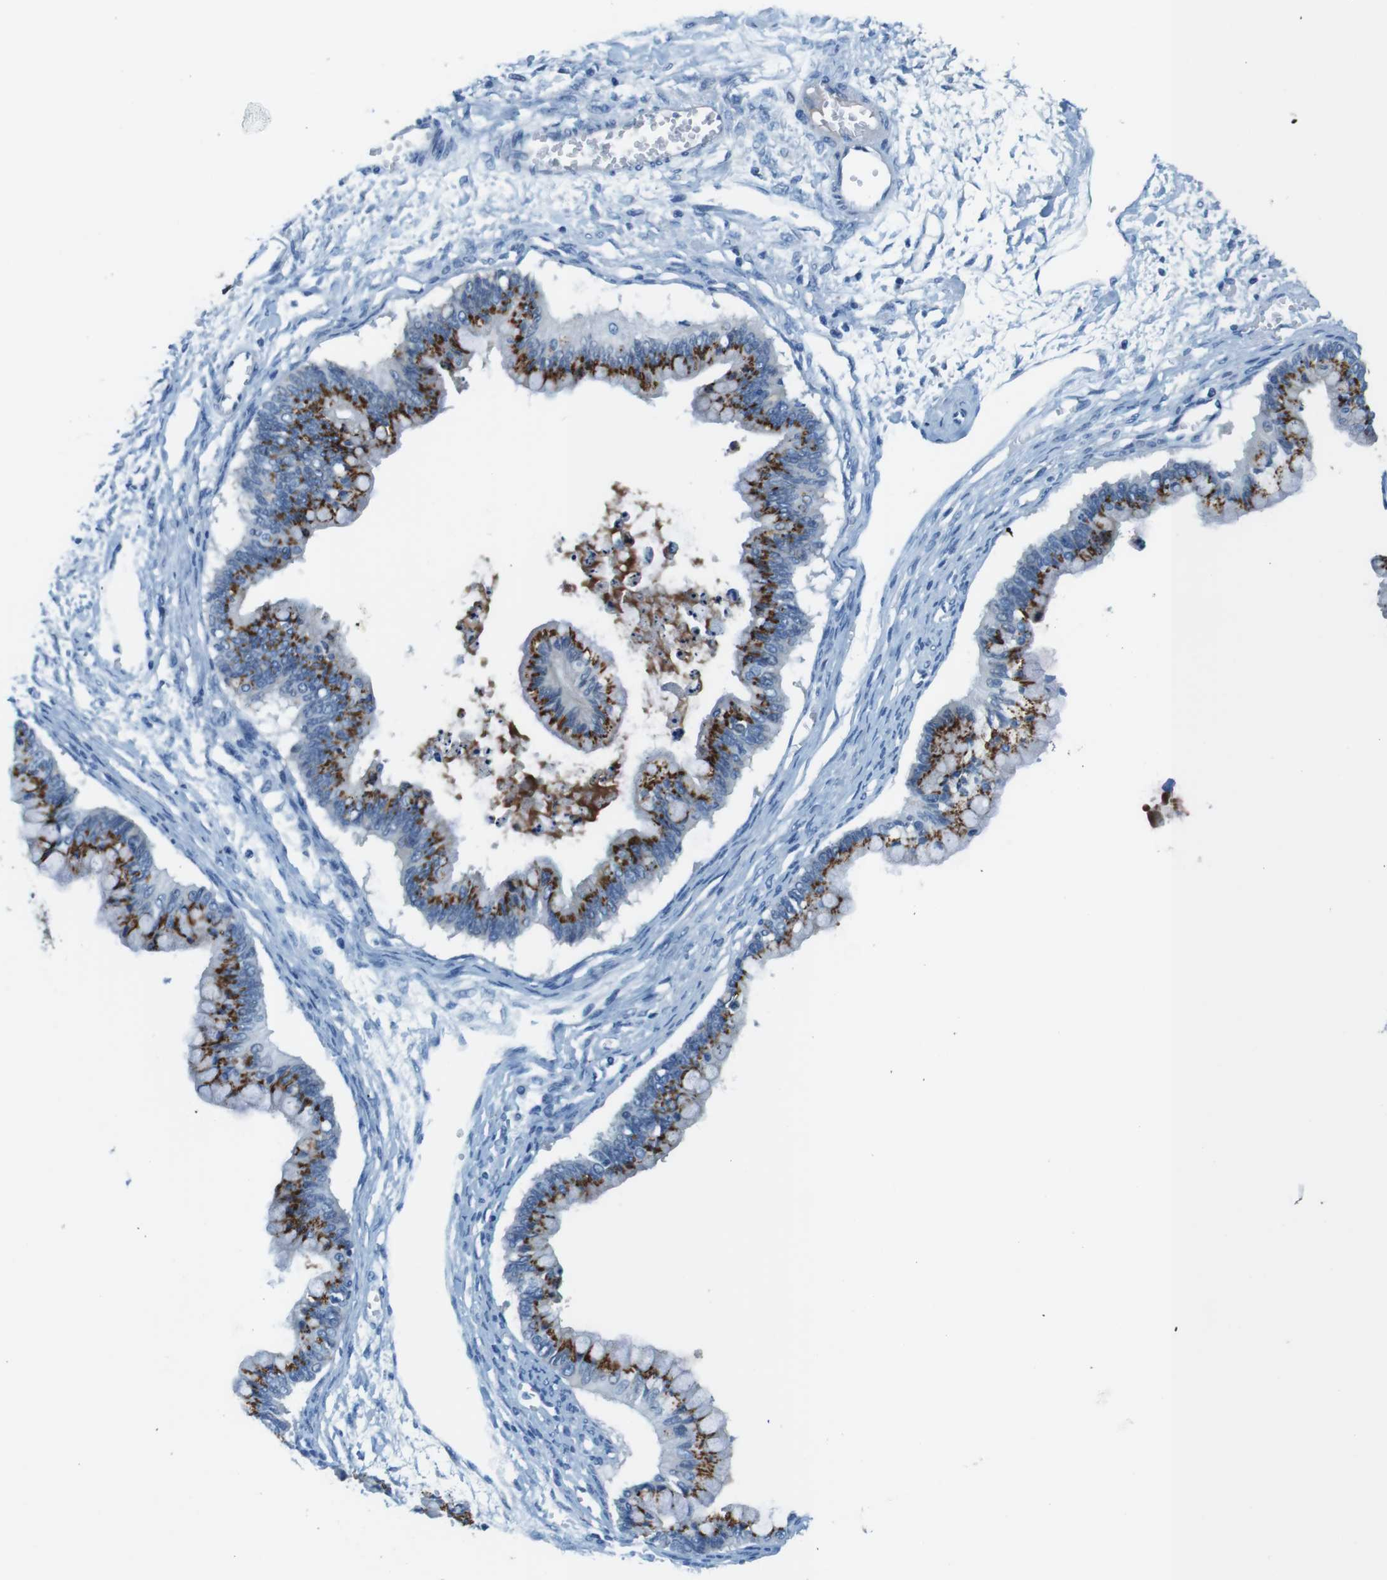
{"staining": {"intensity": "strong", "quantity": ">75%", "location": "cytoplasmic/membranous"}, "tissue": "ovarian cancer", "cell_type": "Tumor cells", "image_type": "cancer", "snomed": [{"axis": "morphology", "description": "Cystadenocarcinoma, mucinous, NOS"}, {"axis": "topography", "description": "Ovary"}], "caption": "IHC micrograph of human mucinous cystadenocarcinoma (ovarian) stained for a protein (brown), which reveals high levels of strong cytoplasmic/membranous staining in approximately >75% of tumor cells.", "gene": "SLC35A3", "patient": {"sex": "female", "age": 57}}